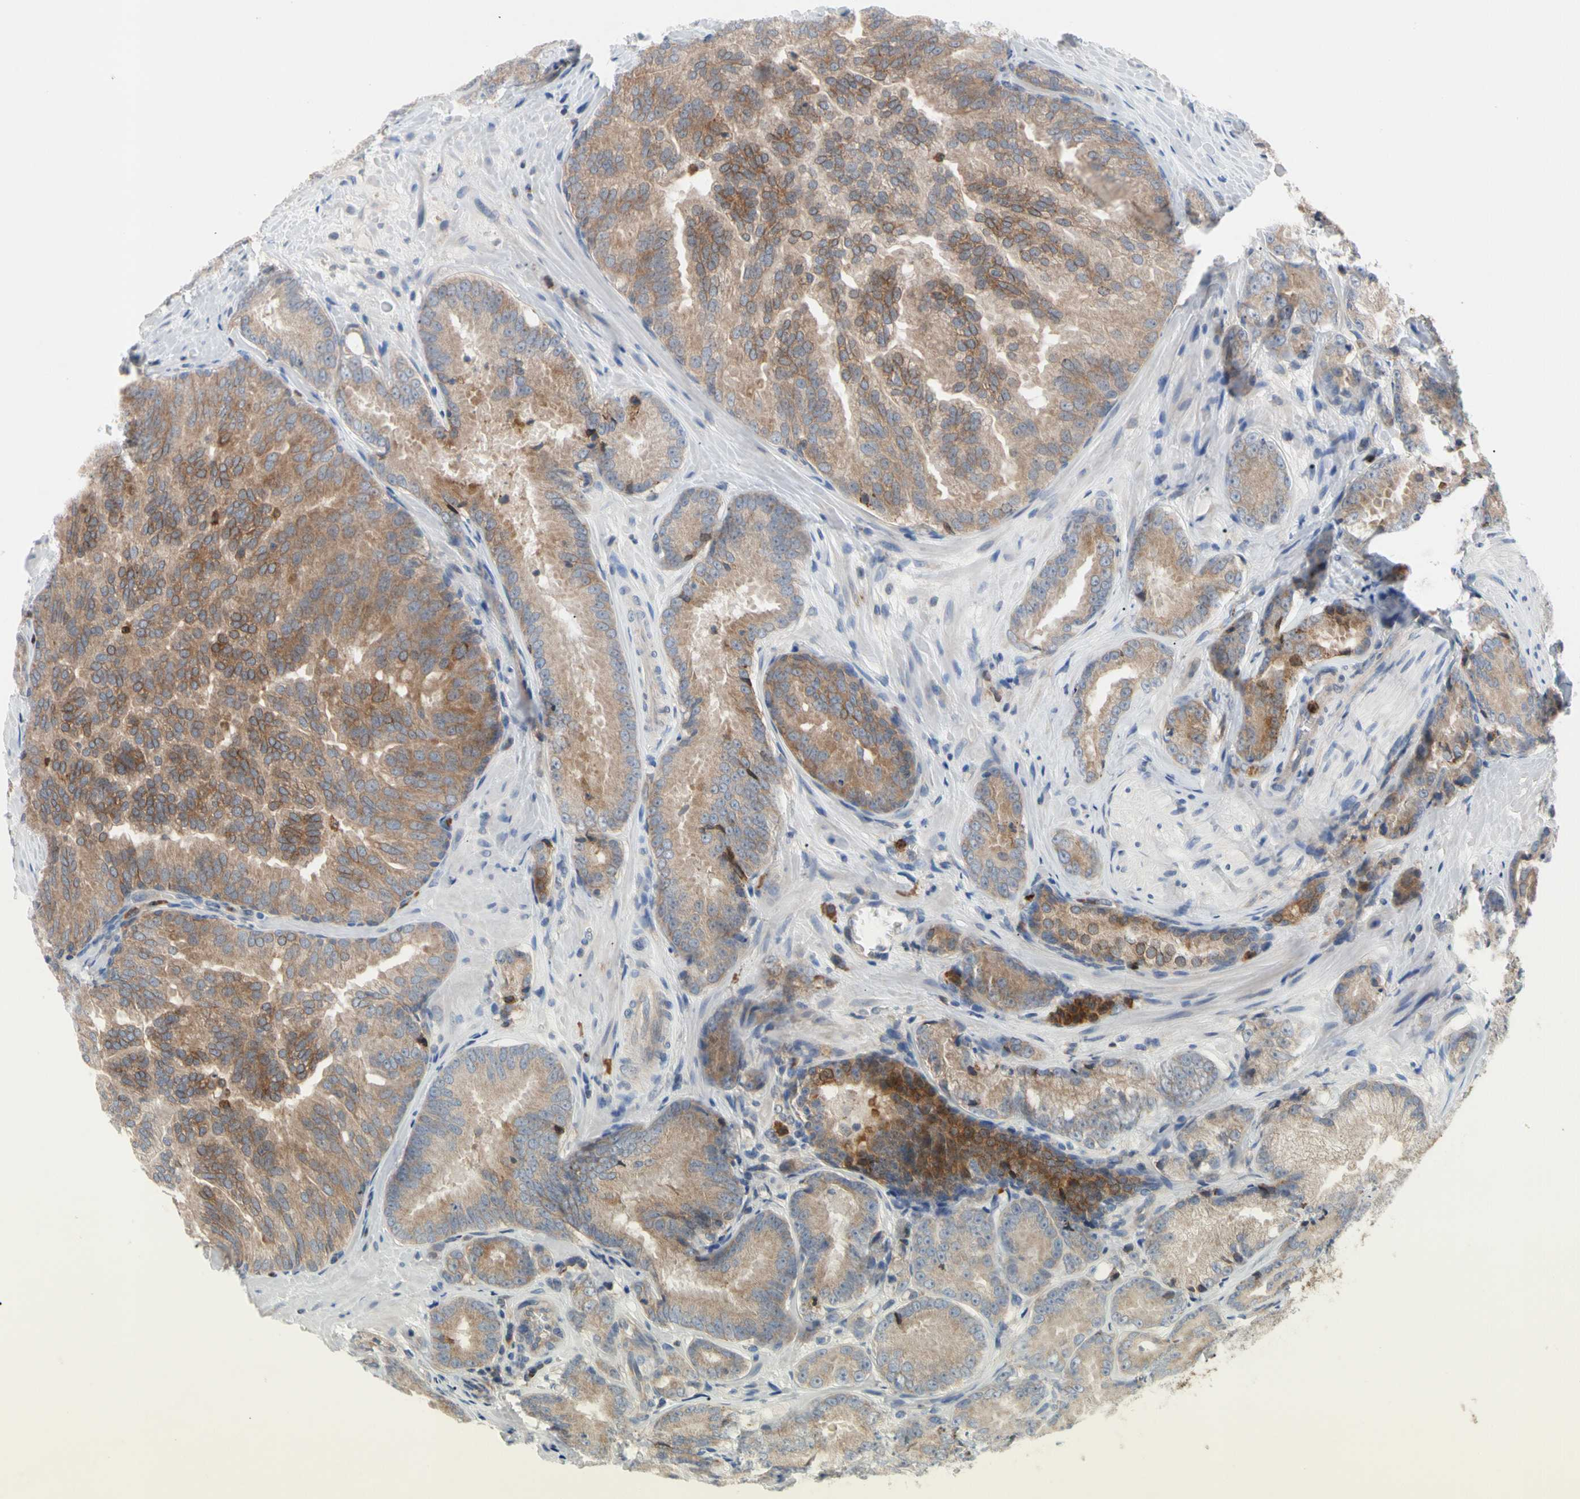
{"staining": {"intensity": "moderate", "quantity": "25%-75%", "location": "cytoplasmic/membranous"}, "tissue": "prostate cancer", "cell_type": "Tumor cells", "image_type": "cancer", "snomed": [{"axis": "morphology", "description": "Adenocarcinoma, High grade"}, {"axis": "topography", "description": "Prostate"}], "caption": "The photomicrograph exhibits staining of prostate adenocarcinoma (high-grade), revealing moderate cytoplasmic/membranous protein positivity (brown color) within tumor cells.", "gene": "MCL1", "patient": {"sex": "male", "age": 64}}